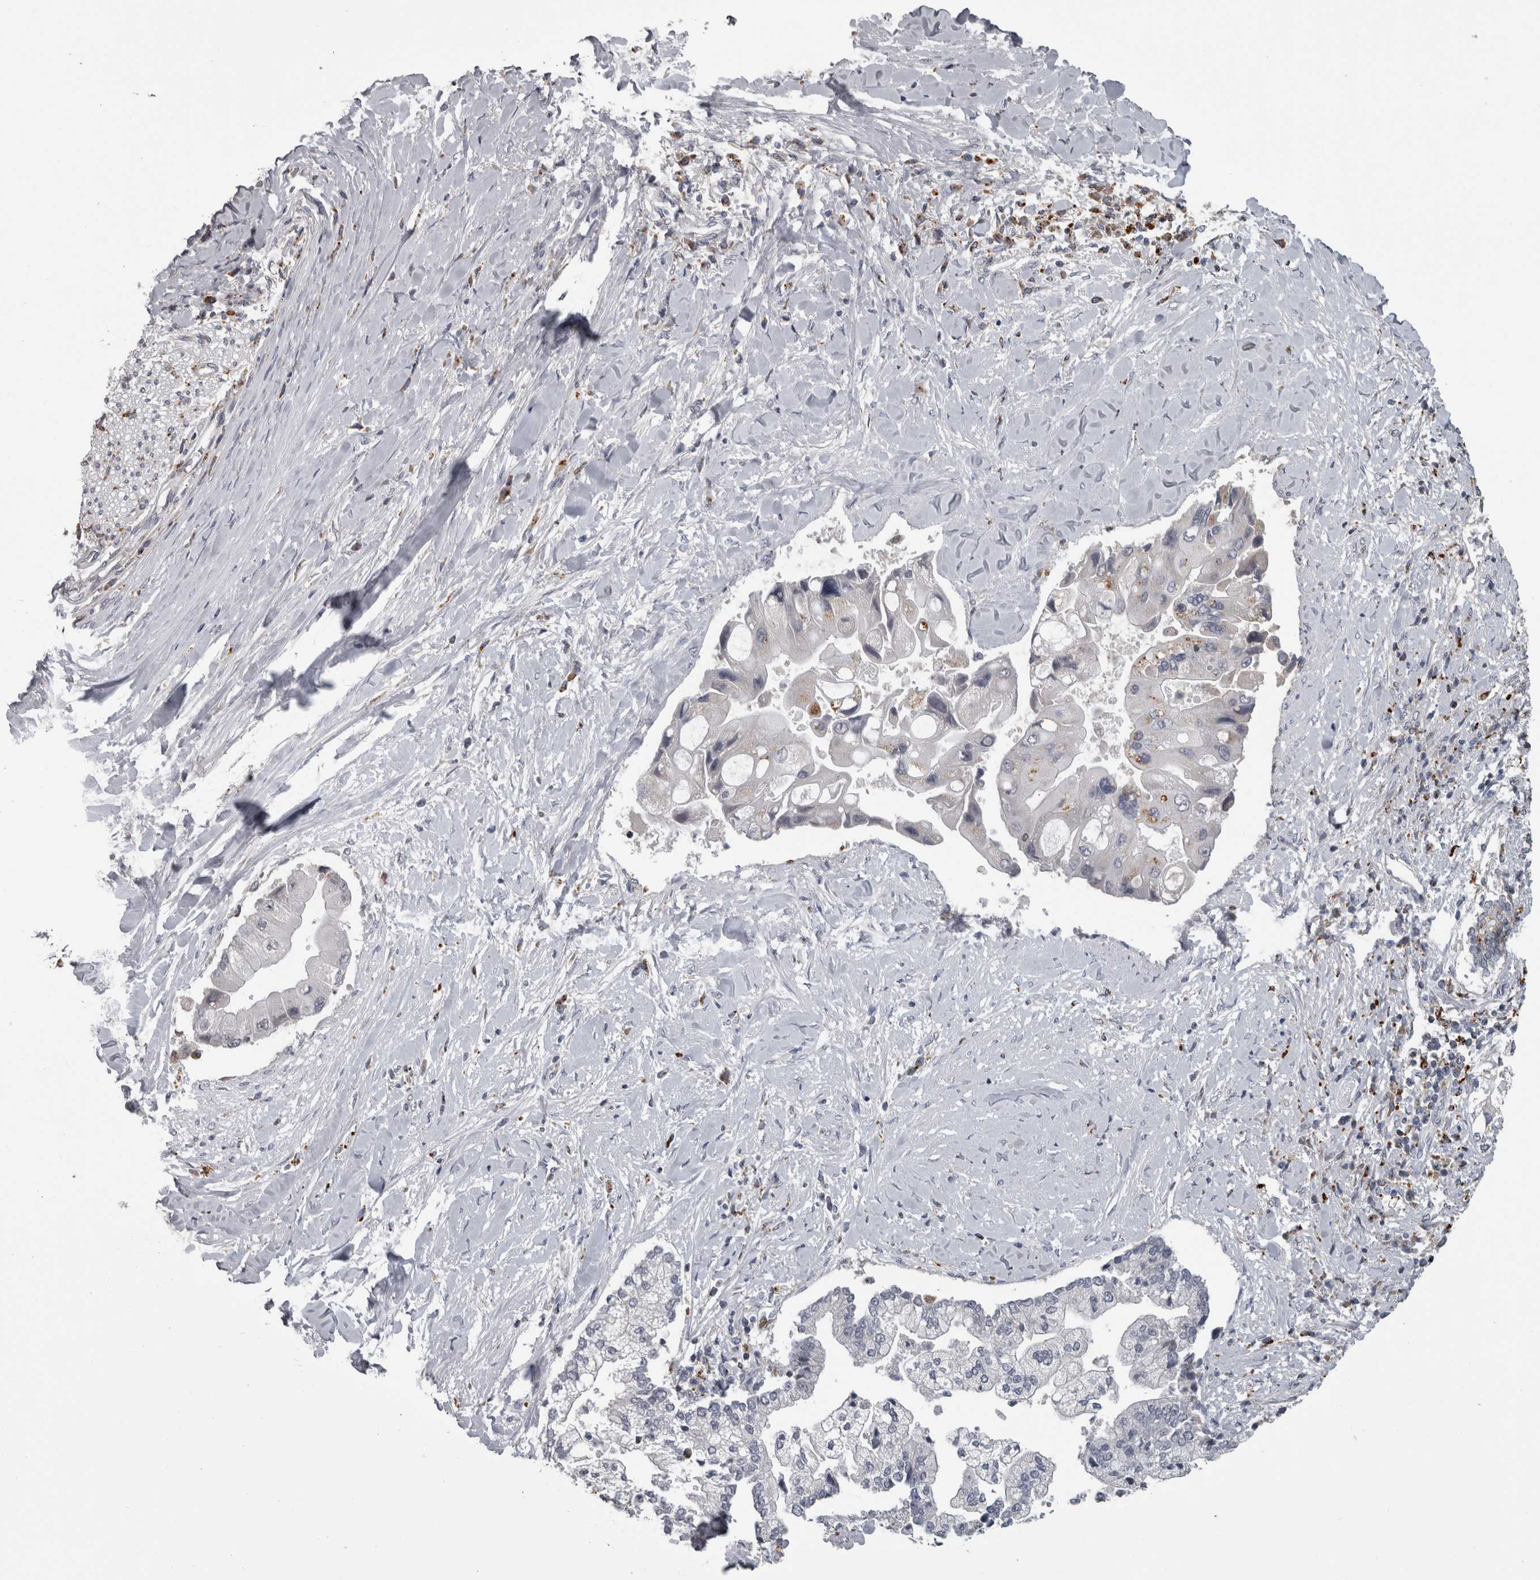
{"staining": {"intensity": "negative", "quantity": "none", "location": "none"}, "tissue": "liver cancer", "cell_type": "Tumor cells", "image_type": "cancer", "snomed": [{"axis": "morphology", "description": "Cholangiocarcinoma"}, {"axis": "topography", "description": "Liver"}], "caption": "Cholangiocarcinoma (liver) stained for a protein using IHC shows no positivity tumor cells.", "gene": "NAAA", "patient": {"sex": "male", "age": 50}}